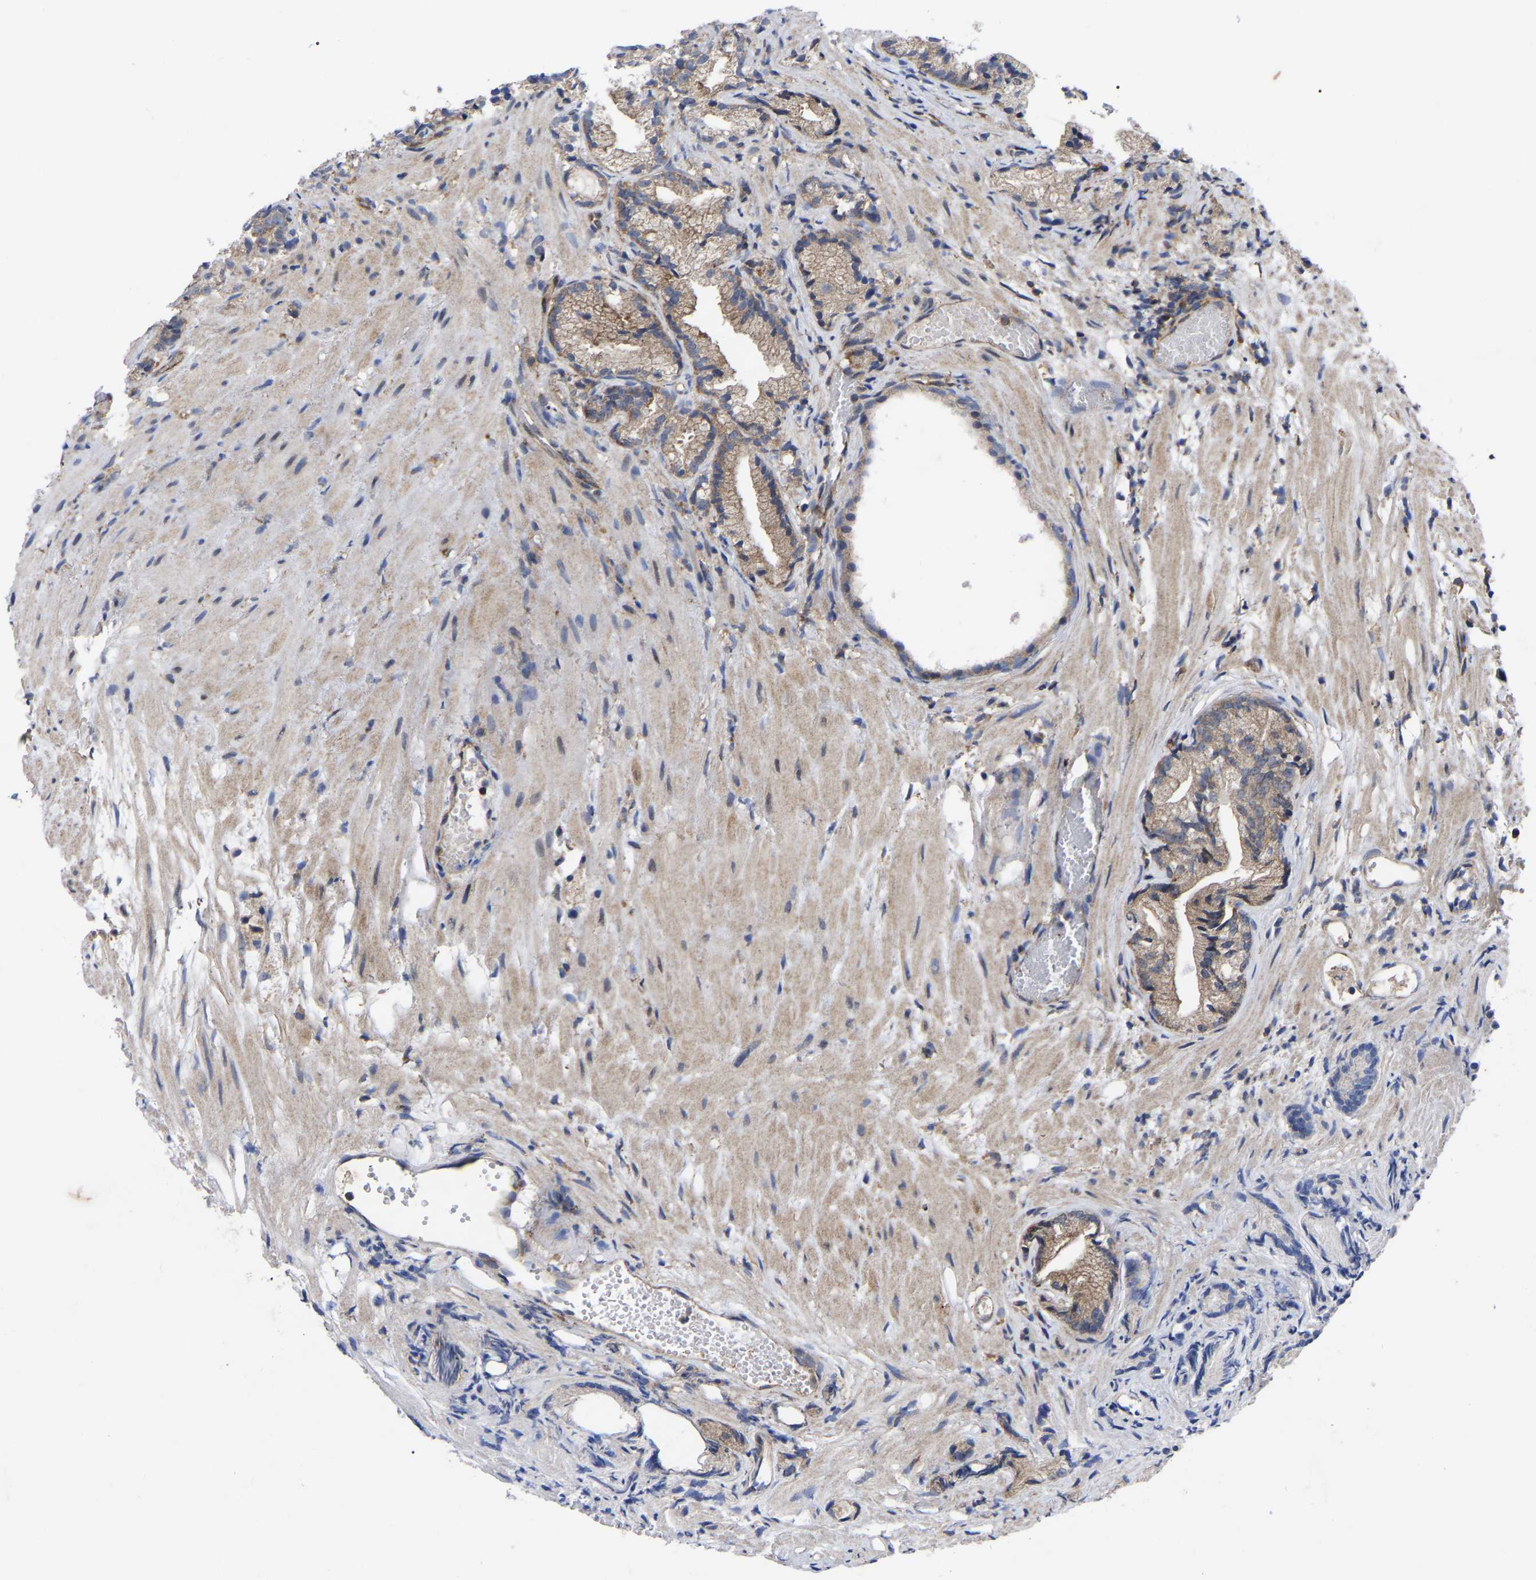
{"staining": {"intensity": "weak", "quantity": "25%-75%", "location": "cytoplasmic/membranous"}, "tissue": "prostate cancer", "cell_type": "Tumor cells", "image_type": "cancer", "snomed": [{"axis": "morphology", "description": "Adenocarcinoma, Low grade"}, {"axis": "topography", "description": "Prostate"}], "caption": "Tumor cells reveal low levels of weak cytoplasmic/membranous staining in about 25%-75% of cells in human prostate adenocarcinoma (low-grade).", "gene": "TCP1", "patient": {"sex": "male", "age": 89}}